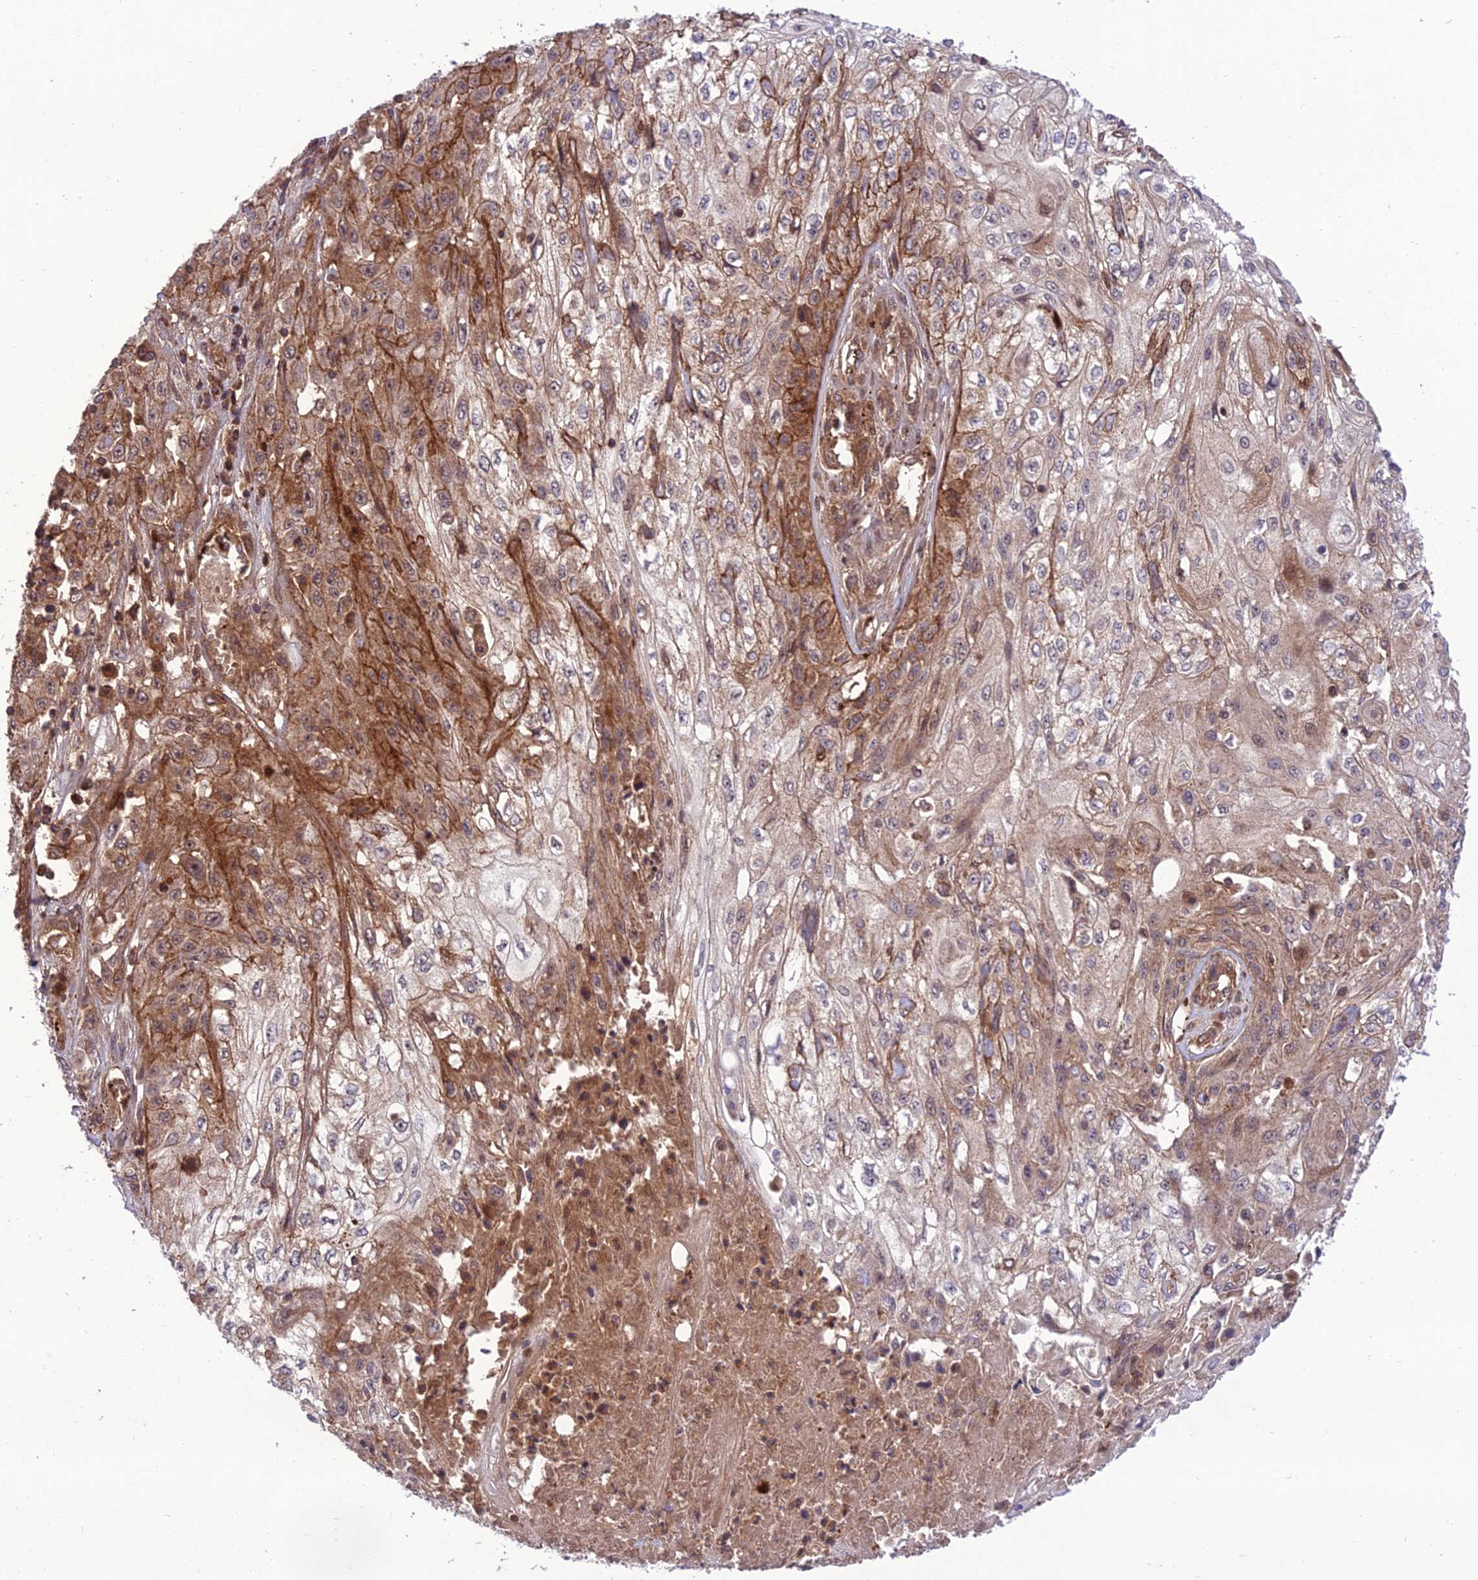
{"staining": {"intensity": "moderate", "quantity": "25%-75%", "location": "cytoplasmic/membranous"}, "tissue": "skin cancer", "cell_type": "Tumor cells", "image_type": "cancer", "snomed": [{"axis": "morphology", "description": "Squamous cell carcinoma, NOS"}, {"axis": "morphology", "description": "Squamous cell carcinoma, metastatic, NOS"}, {"axis": "topography", "description": "Skin"}, {"axis": "topography", "description": "Lymph node"}], "caption": "Protein expression analysis of skin cancer (squamous cell carcinoma) shows moderate cytoplasmic/membranous staining in about 25%-75% of tumor cells.", "gene": "NDUFC1", "patient": {"sex": "male", "age": 75}}